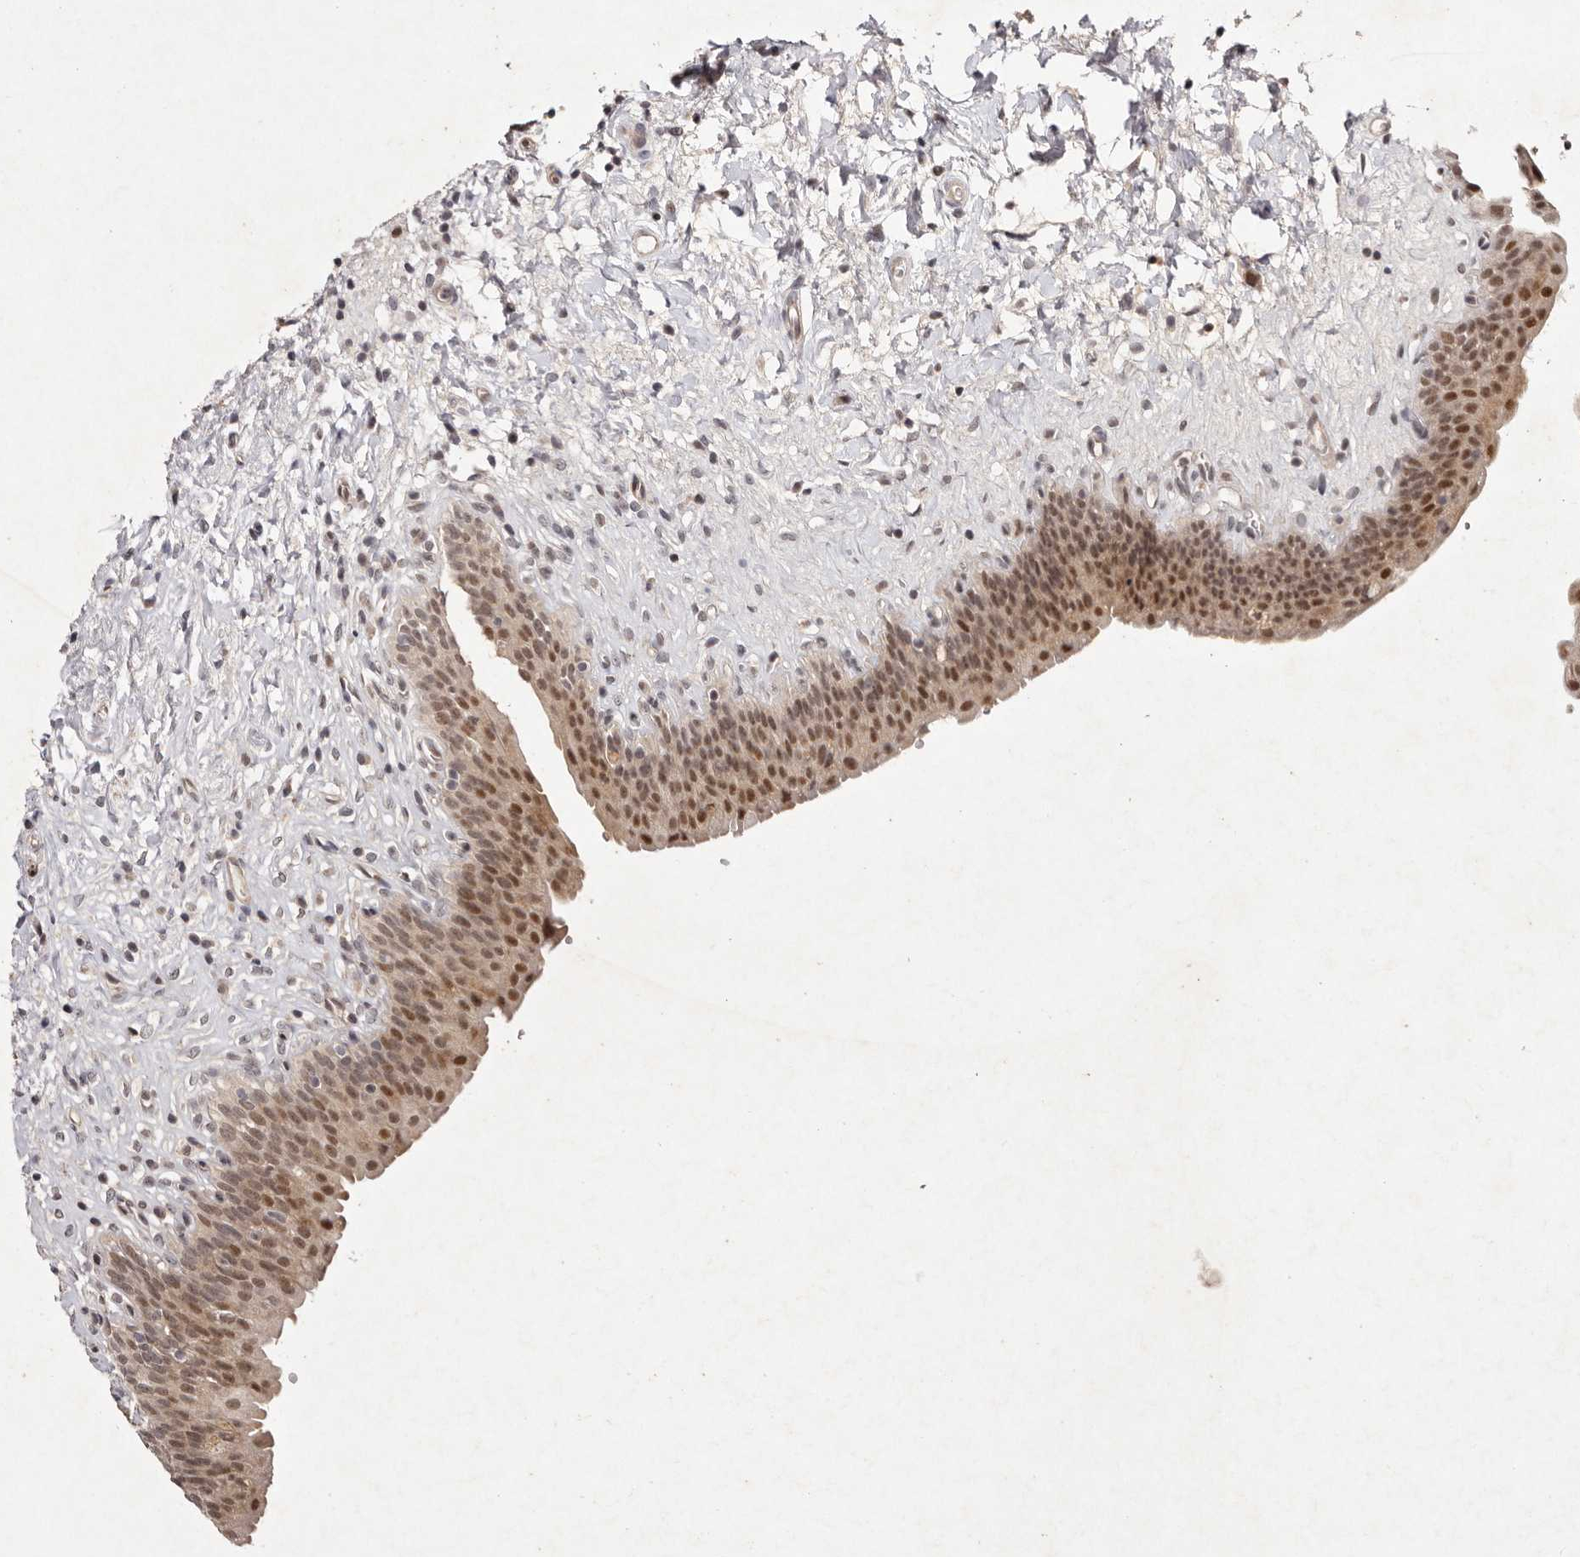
{"staining": {"intensity": "moderate", "quantity": ">75%", "location": "cytoplasmic/membranous,nuclear"}, "tissue": "urinary bladder", "cell_type": "Urothelial cells", "image_type": "normal", "snomed": [{"axis": "morphology", "description": "Normal tissue, NOS"}, {"axis": "topography", "description": "Urinary bladder"}], "caption": "Protein analysis of unremarkable urinary bladder shows moderate cytoplasmic/membranous,nuclear expression in approximately >75% of urothelial cells. (Stains: DAB (3,3'-diaminobenzidine) in brown, nuclei in blue, Microscopy: brightfield microscopy at high magnification).", "gene": "BUD31", "patient": {"sex": "male", "age": 83}}